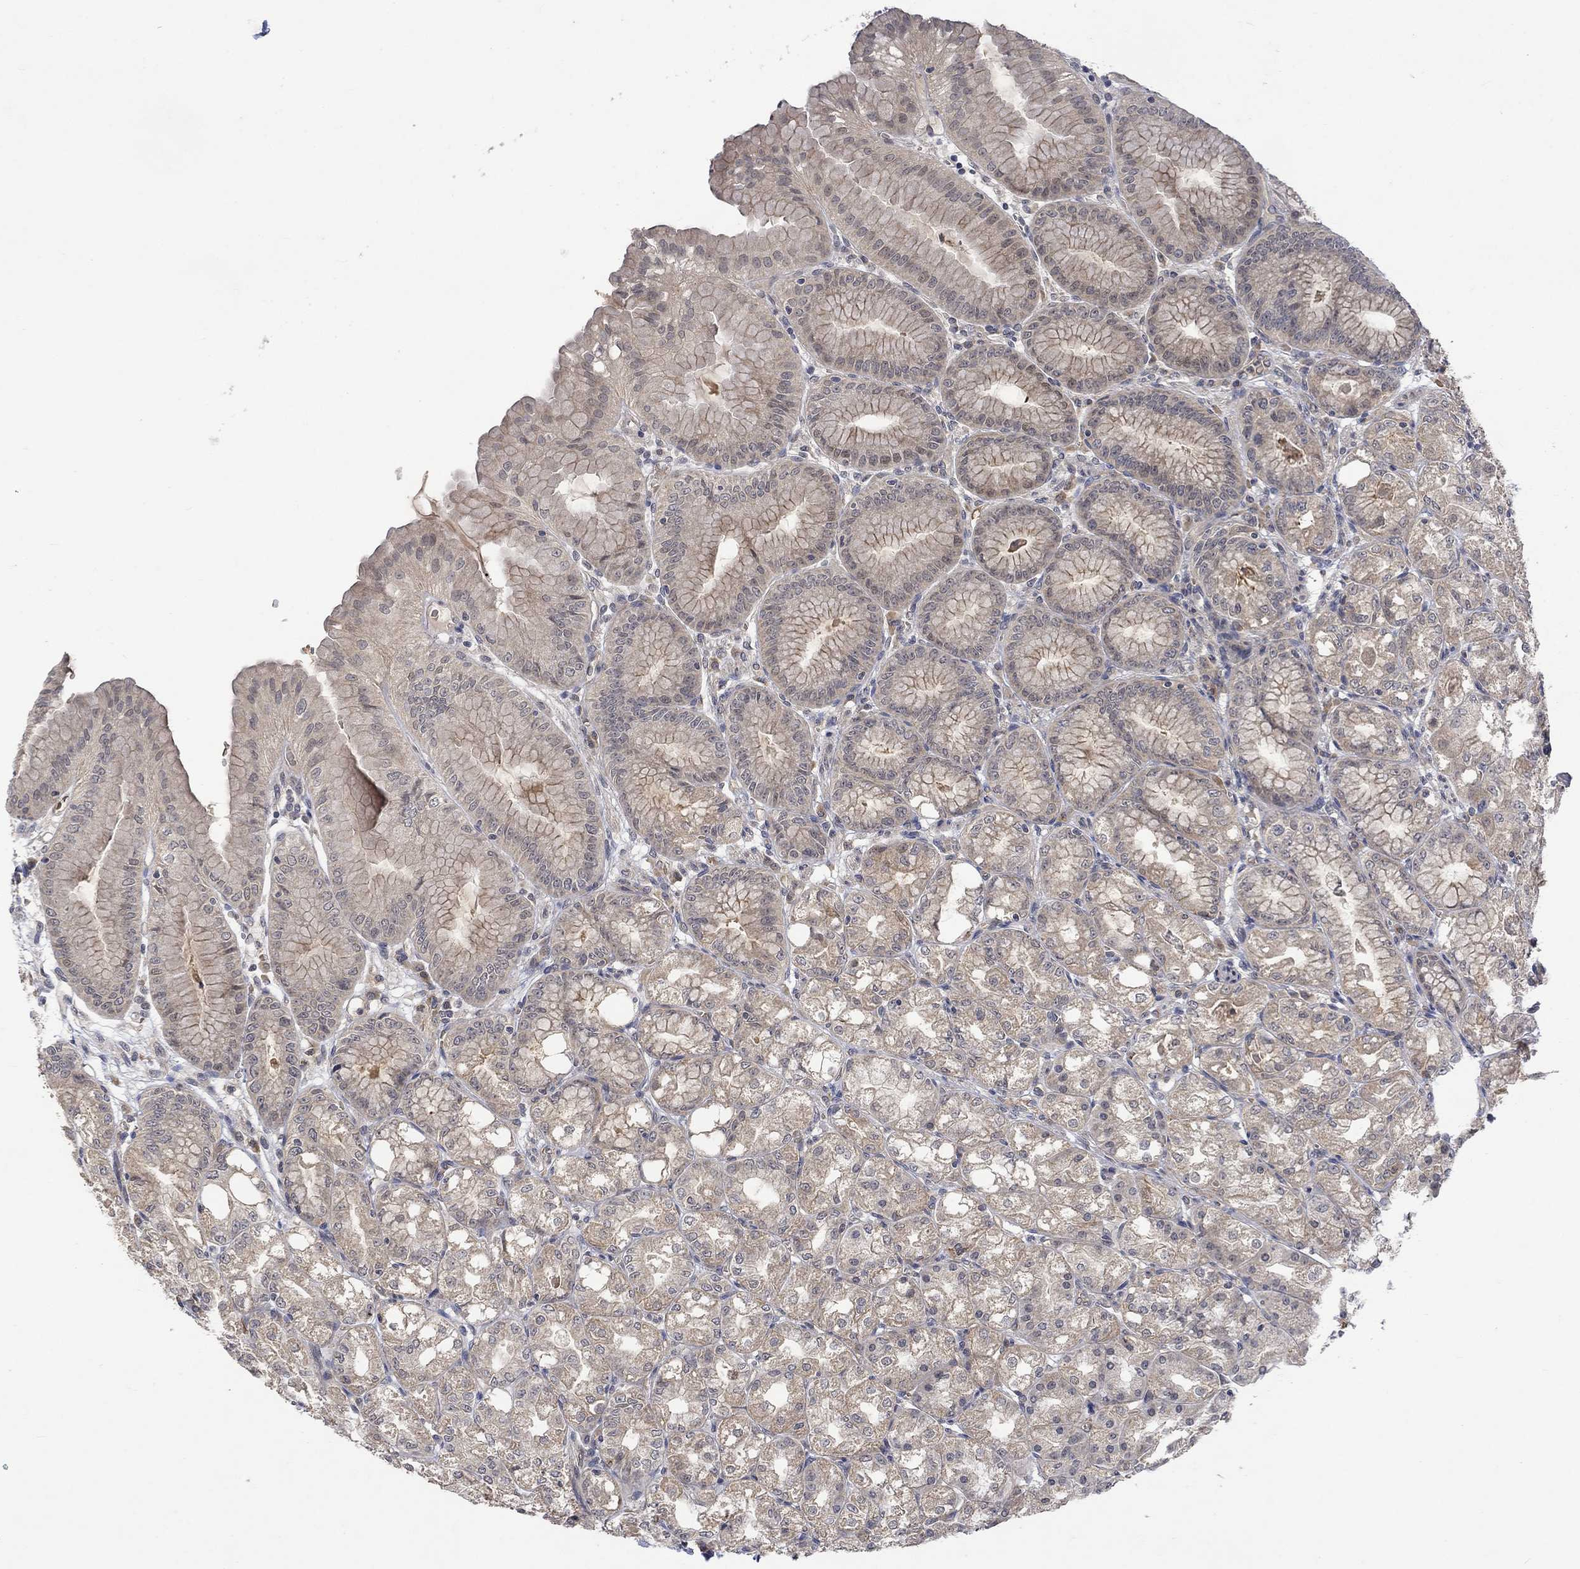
{"staining": {"intensity": "weak", "quantity": ">75%", "location": "cytoplasmic/membranous"}, "tissue": "stomach", "cell_type": "Glandular cells", "image_type": "normal", "snomed": [{"axis": "morphology", "description": "Normal tissue, NOS"}, {"axis": "topography", "description": "Stomach"}], "caption": "Immunohistochemical staining of benign human stomach demonstrates weak cytoplasmic/membranous protein positivity in about >75% of glandular cells. (DAB (3,3'-diaminobenzidine) = brown stain, brightfield microscopy at high magnification).", "gene": "GRIN2D", "patient": {"sex": "male", "age": 71}}